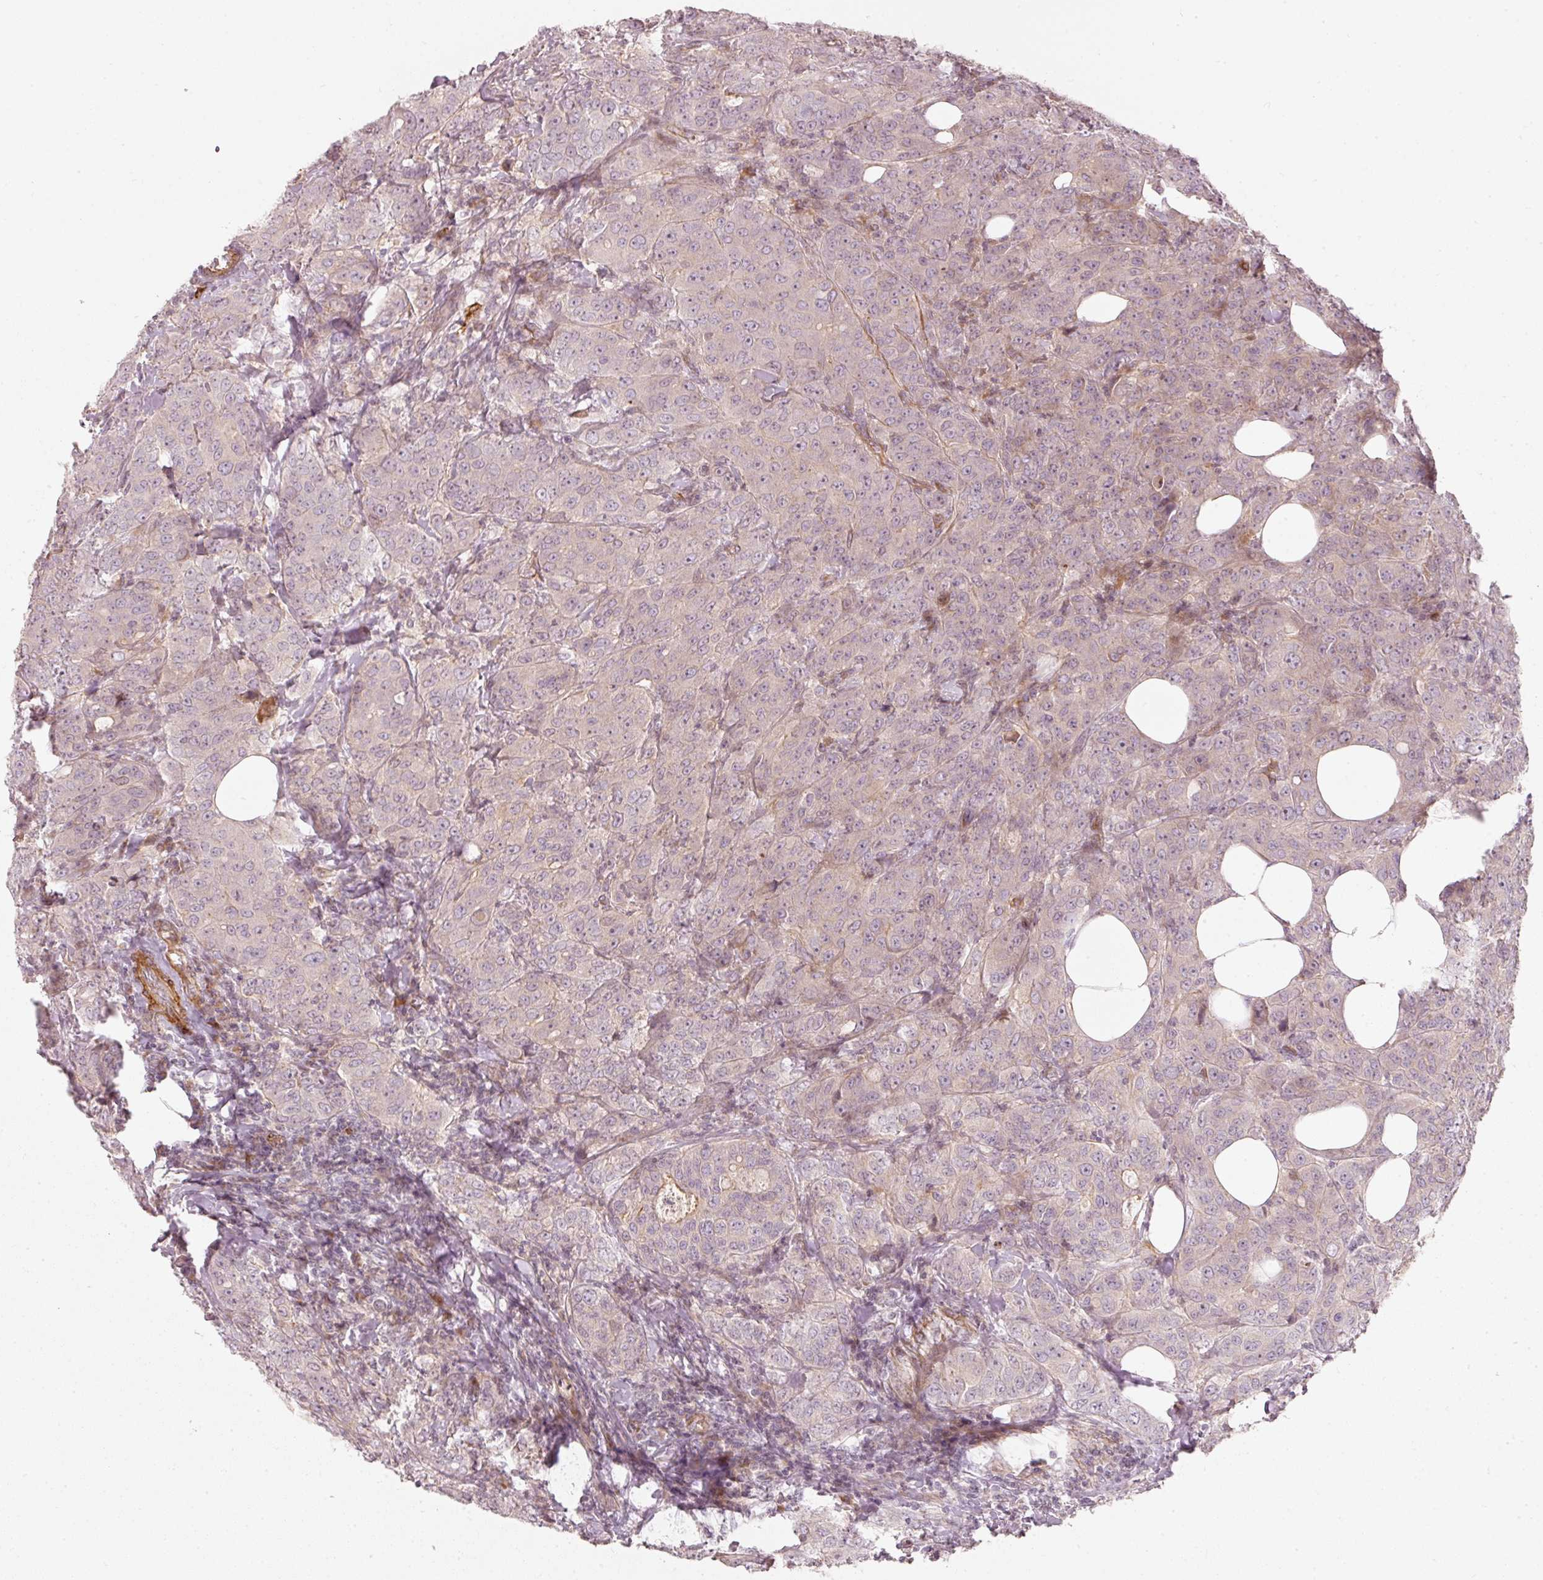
{"staining": {"intensity": "negative", "quantity": "none", "location": "none"}, "tissue": "breast cancer", "cell_type": "Tumor cells", "image_type": "cancer", "snomed": [{"axis": "morphology", "description": "Duct carcinoma"}, {"axis": "topography", "description": "Breast"}], "caption": "Histopathology image shows no significant protein staining in tumor cells of breast cancer (invasive ductal carcinoma).", "gene": "KCNQ1", "patient": {"sex": "female", "age": 43}}